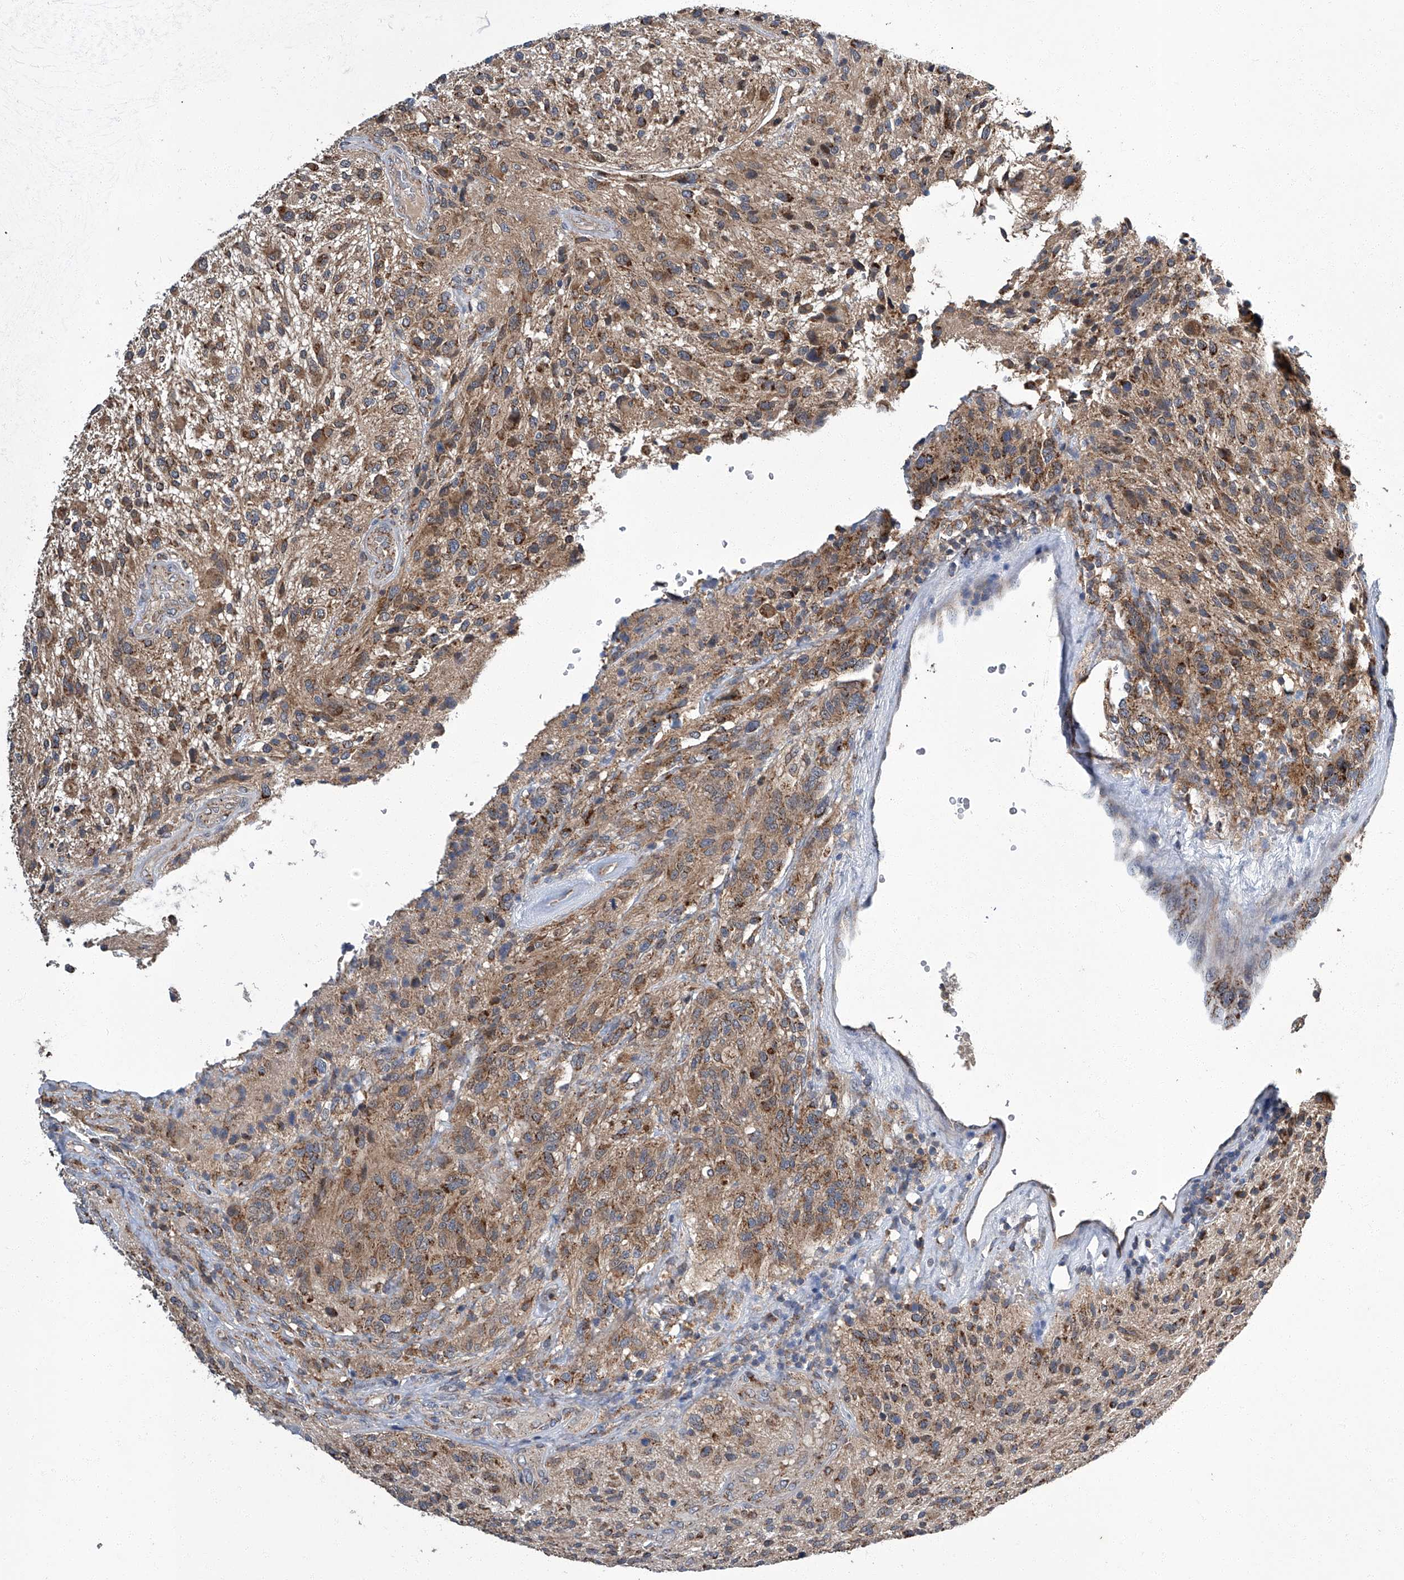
{"staining": {"intensity": "moderate", "quantity": ">75%", "location": "cytoplasmic/membranous"}, "tissue": "glioma", "cell_type": "Tumor cells", "image_type": "cancer", "snomed": [{"axis": "morphology", "description": "Glioma, malignant, High grade"}, {"axis": "topography", "description": "Brain"}], "caption": "High-power microscopy captured an immunohistochemistry micrograph of glioma, revealing moderate cytoplasmic/membranous positivity in about >75% of tumor cells.", "gene": "TNFRSF13B", "patient": {"sex": "male", "age": 47}}